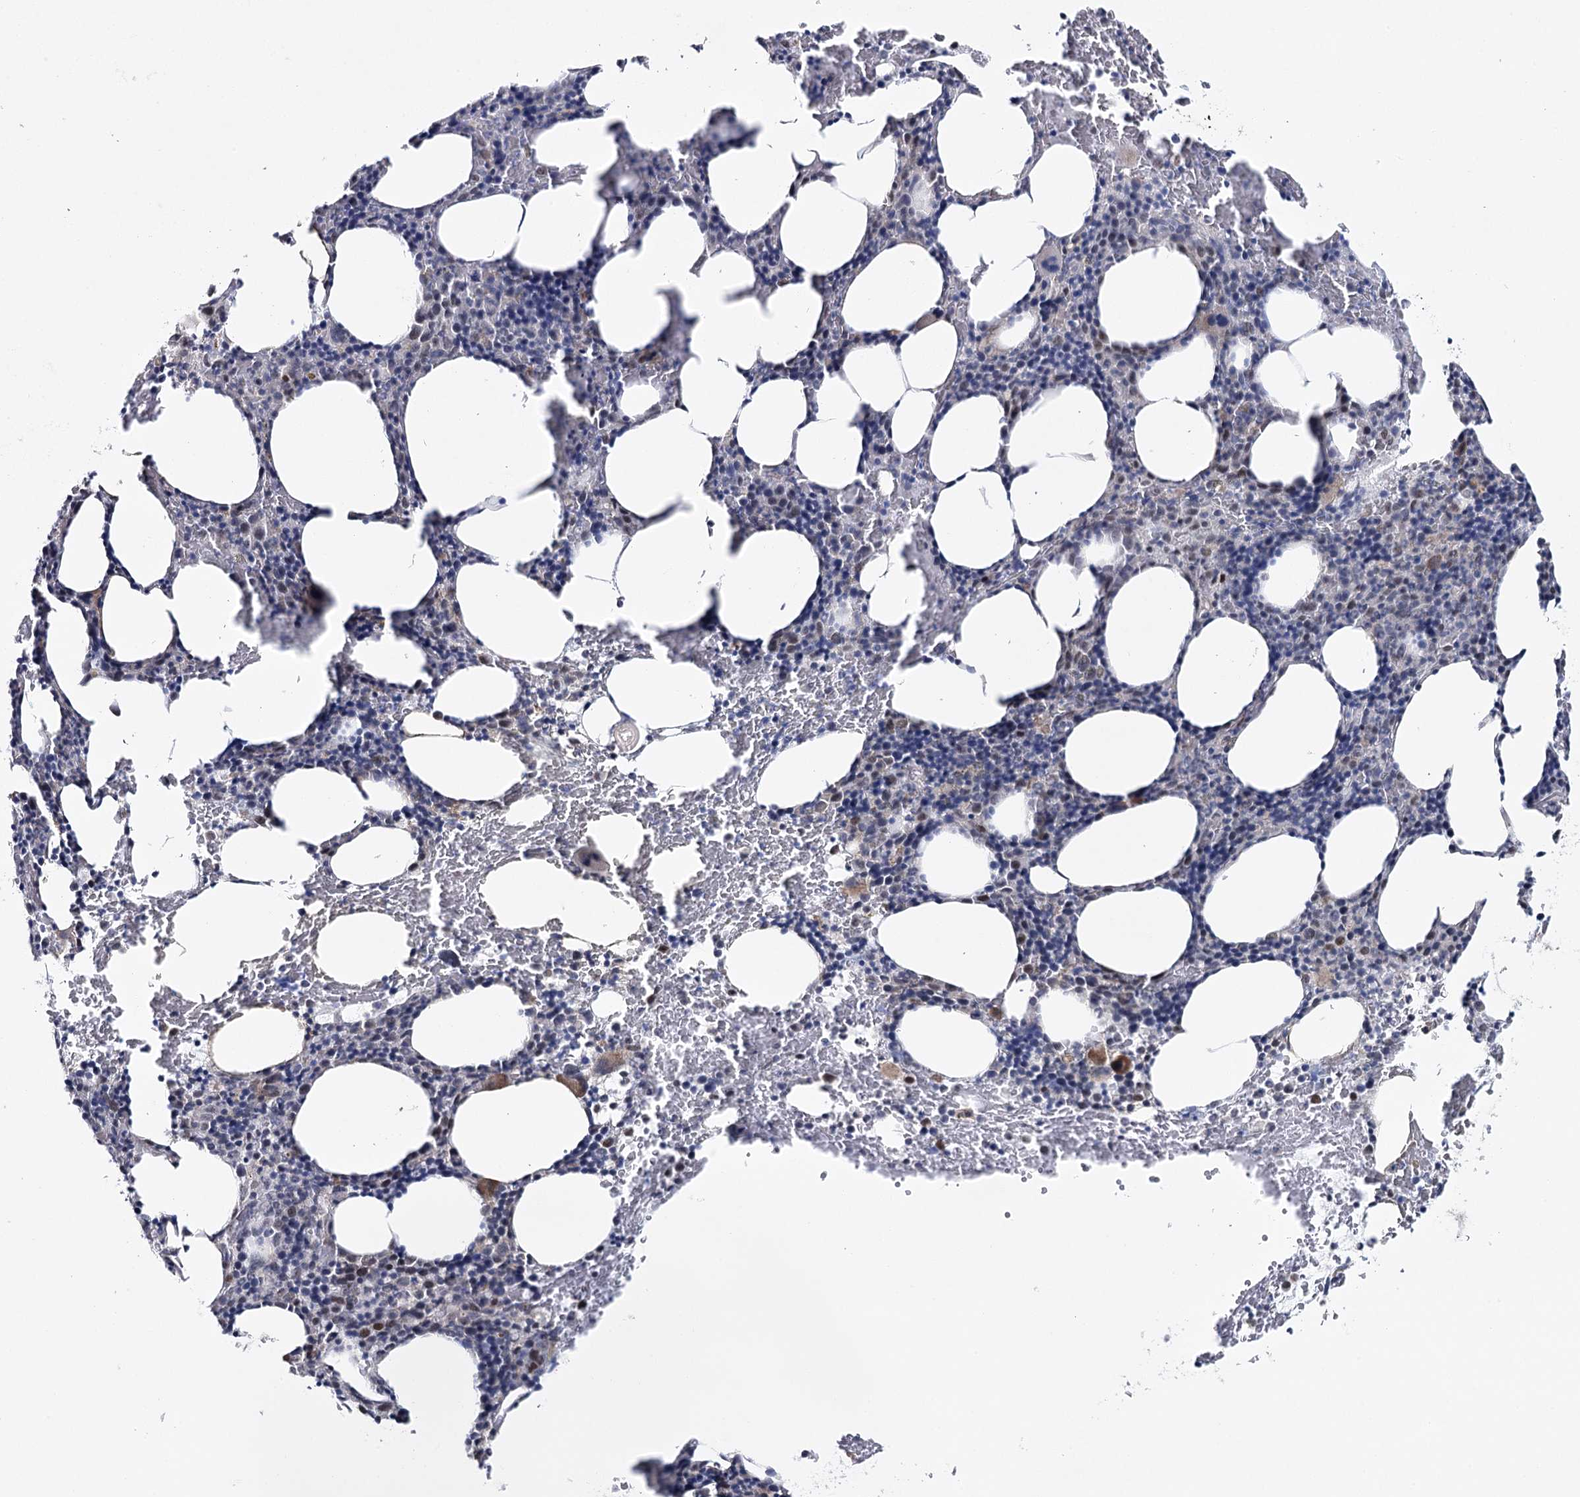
{"staining": {"intensity": "moderate", "quantity": "<25%", "location": "nuclear"}, "tissue": "bone marrow", "cell_type": "Hematopoietic cells", "image_type": "normal", "snomed": [{"axis": "morphology", "description": "Normal tissue, NOS"}, {"axis": "topography", "description": "Bone marrow"}], "caption": "A histopathology image of bone marrow stained for a protein exhibits moderate nuclear brown staining in hematopoietic cells. The staining was performed using DAB to visualize the protein expression in brown, while the nuclei were stained in blue with hematoxylin (Magnification: 20x).", "gene": "ZC3H8", "patient": {"sex": "male", "age": 62}}